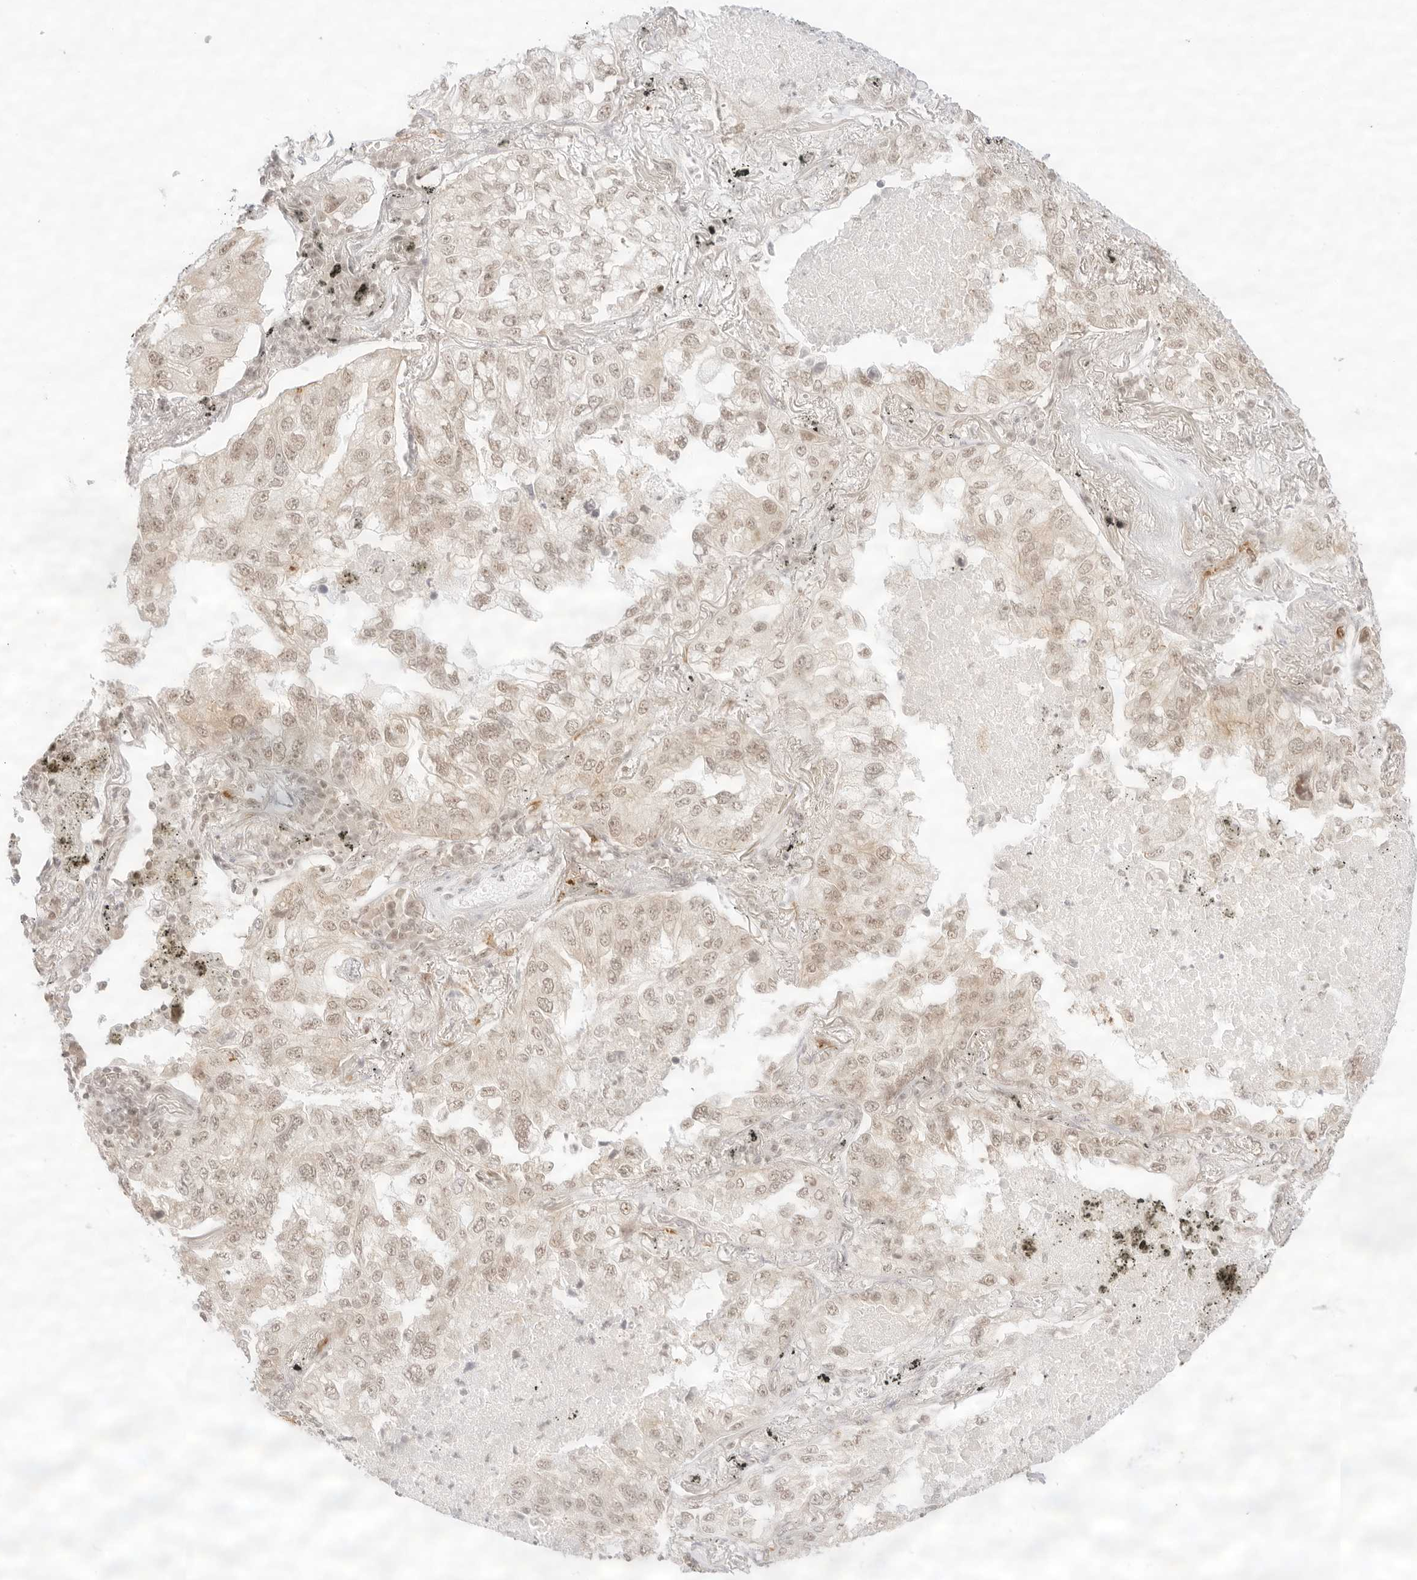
{"staining": {"intensity": "weak", "quantity": ">75%", "location": "nuclear"}, "tissue": "lung cancer", "cell_type": "Tumor cells", "image_type": "cancer", "snomed": [{"axis": "morphology", "description": "Adenocarcinoma, NOS"}, {"axis": "topography", "description": "Lung"}], "caption": "Weak nuclear protein positivity is seen in approximately >75% of tumor cells in lung cancer.", "gene": "GNAS", "patient": {"sex": "male", "age": 65}}